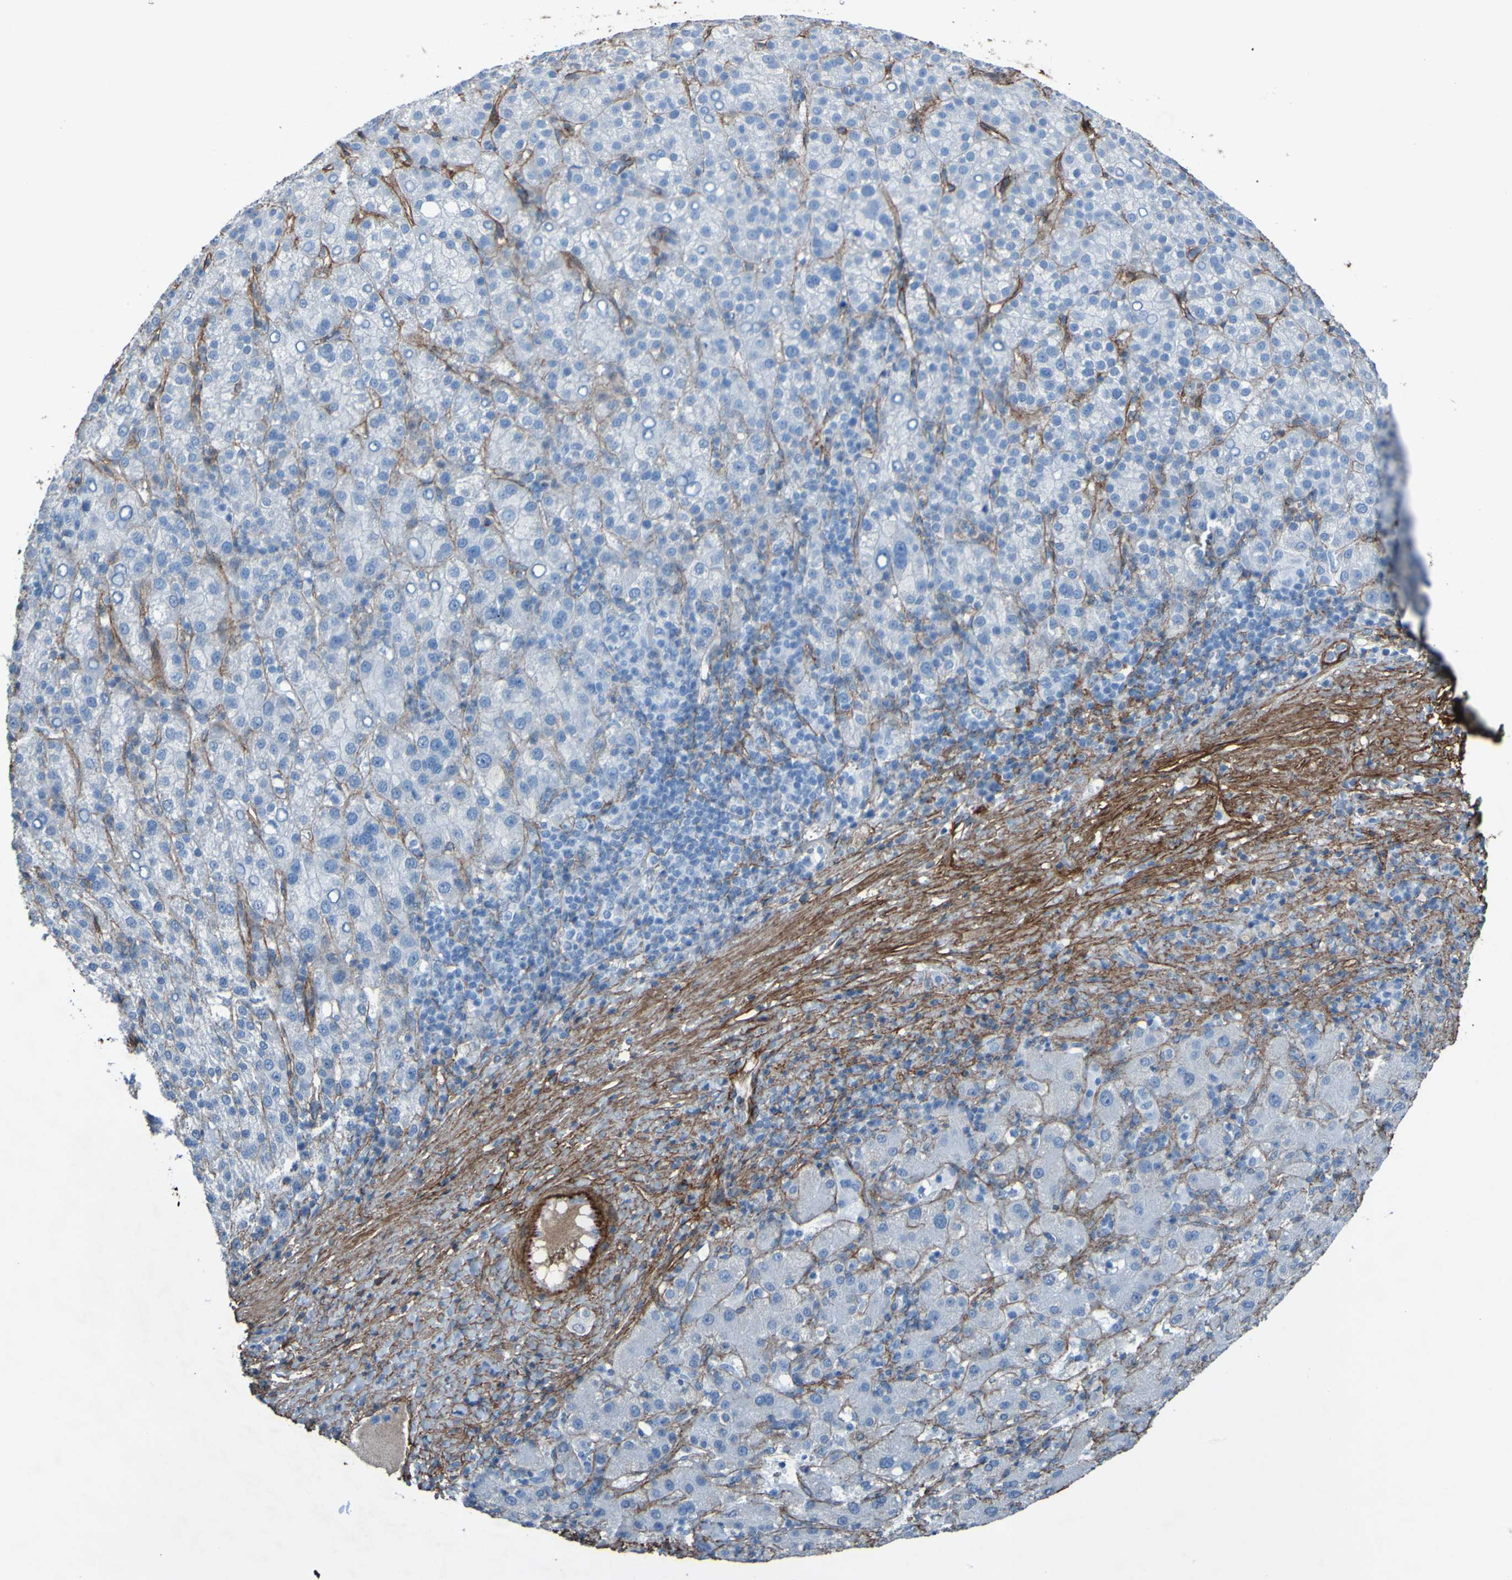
{"staining": {"intensity": "negative", "quantity": "none", "location": "none"}, "tissue": "liver cancer", "cell_type": "Tumor cells", "image_type": "cancer", "snomed": [{"axis": "morphology", "description": "Carcinoma, Hepatocellular, NOS"}, {"axis": "topography", "description": "Liver"}], "caption": "There is no significant positivity in tumor cells of liver cancer (hepatocellular carcinoma).", "gene": "COL4A2", "patient": {"sex": "female", "age": 58}}